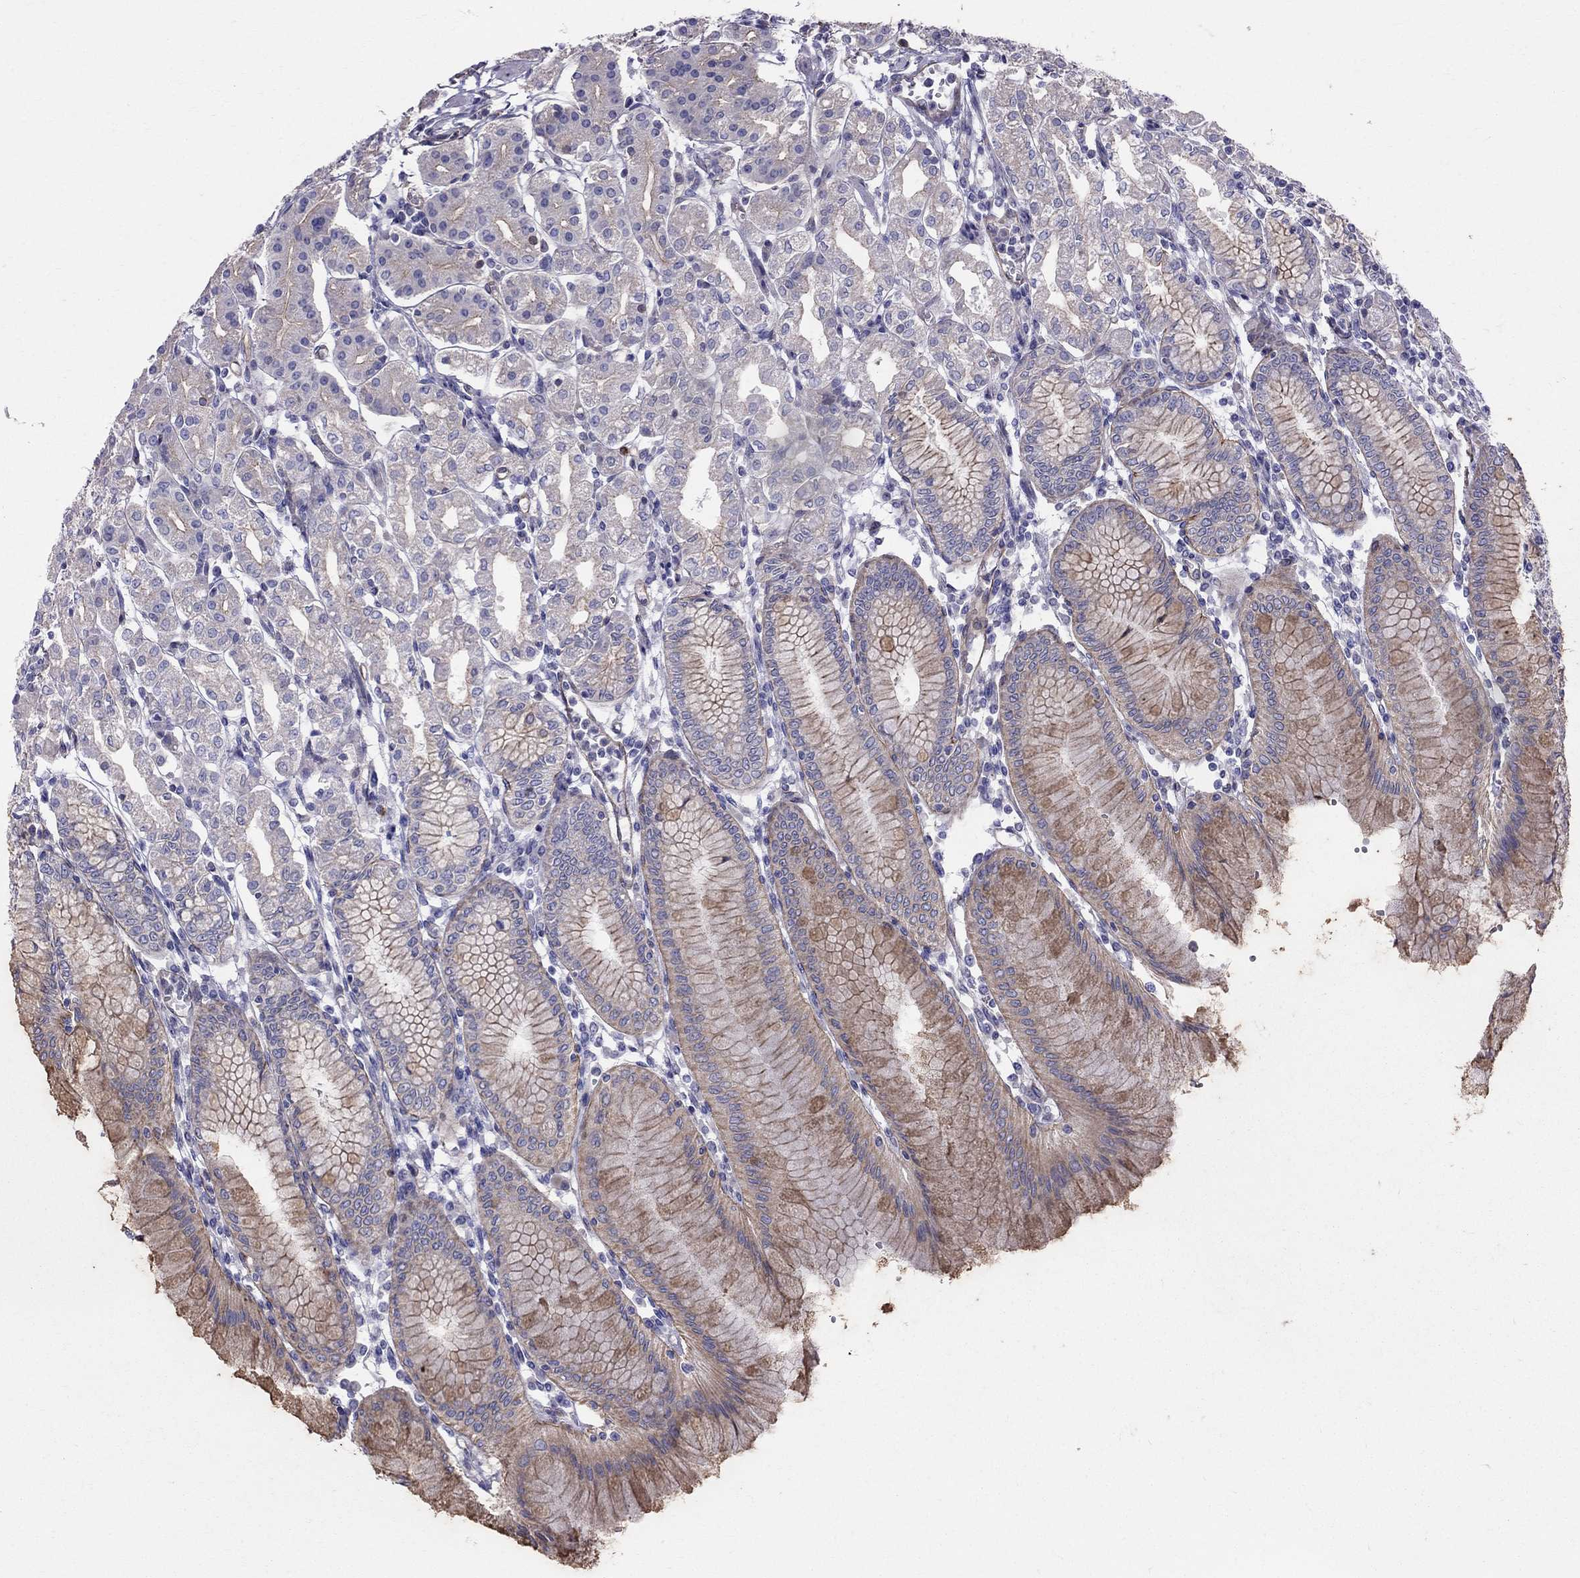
{"staining": {"intensity": "moderate", "quantity": "<25%", "location": "cytoplasmic/membranous"}, "tissue": "stomach", "cell_type": "Glandular cells", "image_type": "normal", "snomed": [{"axis": "morphology", "description": "Normal tissue, NOS"}, {"axis": "topography", "description": "Skeletal muscle"}, {"axis": "topography", "description": "Stomach"}], "caption": "Immunohistochemical staining of benign human stomach displays moderate cytoplasmic/membranous protein staining in approximately <25% of glandular cells. The staining is performed using DAB (3,3'-diaminobenzidine) brown chromogen to label protein expression. The nuclei are counter-stained blue using hematoxylin.", "gene": "ENOX1", "patient": {"sex": "female", "age": 57}}